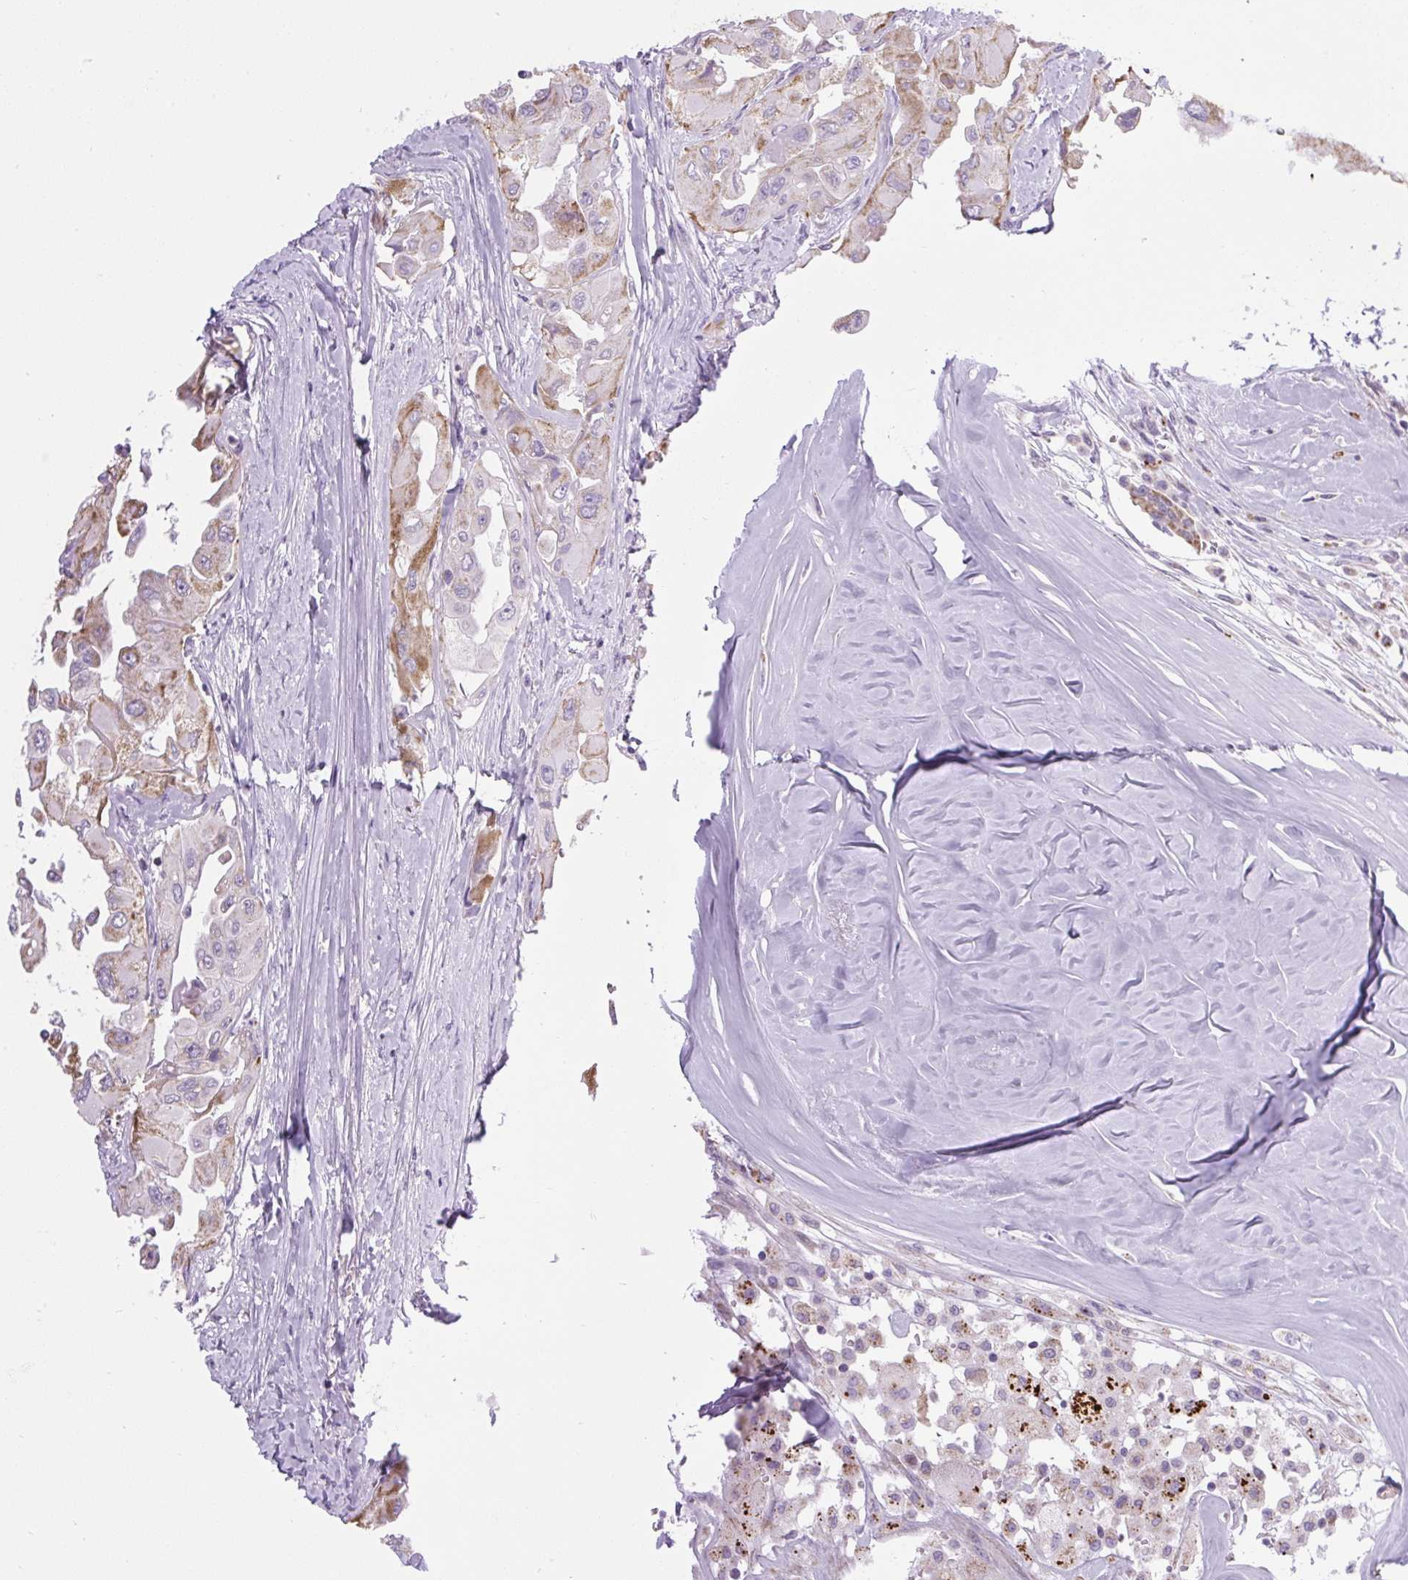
{"staining": {"intensity": "moderate", "quantity": "25%-75%", "location": "cytoplasmic/membranous"}, "tissue": "thyroid cancer", "cell_type": "Tumor cells", "image_type": "cancer", "snomed": [{"axis": "morphology", "description": "Normal tissue, NOS"}, {"axis": "morphology", "description": "Papillary adenocarcinoma, NOS"}, {"axis": "topography", "description": "Thyroid gland"}], "caption": "Thyroid papillary adenocarcinoma tissue demonstrates moderate cytoplasmic/membranous expression in about 25%-75% of tumor cells (DAB = brown stain, brightfield microscopy at high magnification).", "gene": "RNASE10", "patient": {"sex": "female", "age": 59}}